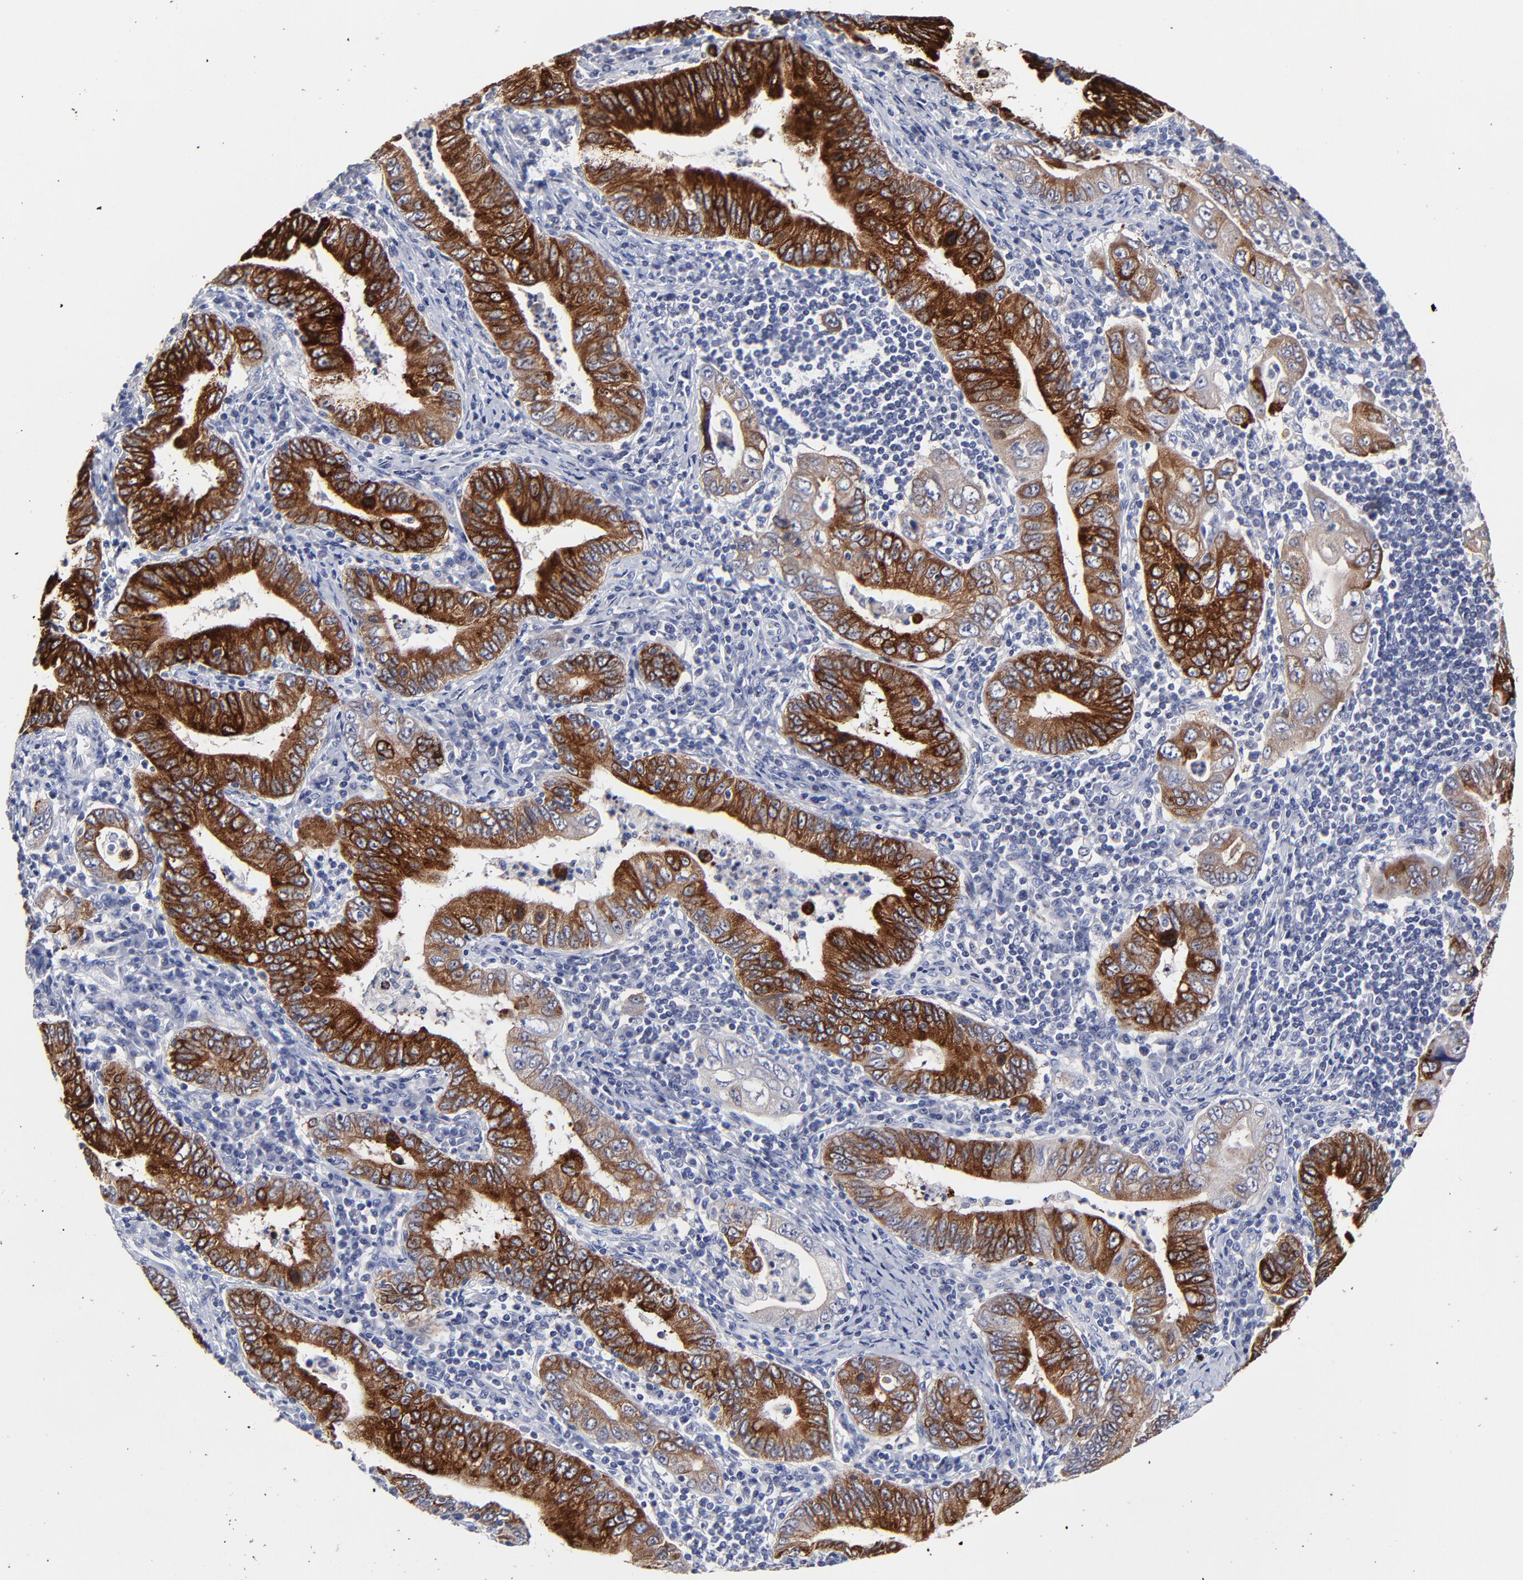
{"staining": {"intensity": "strong", "quantity": ">75%", "location": "cytoplasmic/membranous"}, "tissue": "stomach cancer", "cell_type": "Tumor cells", "image_type": "cancer", "snomed": [{"axis": "morphology", "description": "Normal tissue, NOS"}, {"axis": "morphology", "description": "Adenocarcinoma, NOS"}, {"axis": "topography", "description": "Esophagus"}, {"axis": "topography", "description": "Stomach, upper"}, {"axis": "topography", "description": "Peripheral nerve tissue"}], "caption": "Strong cytoplasmic/membranous positivity is present in approximately >75% of tumor cells in adenocarcinoma (stomach).", "gene": "CXADR", "patient": {"sex": "male", "age": 62}}